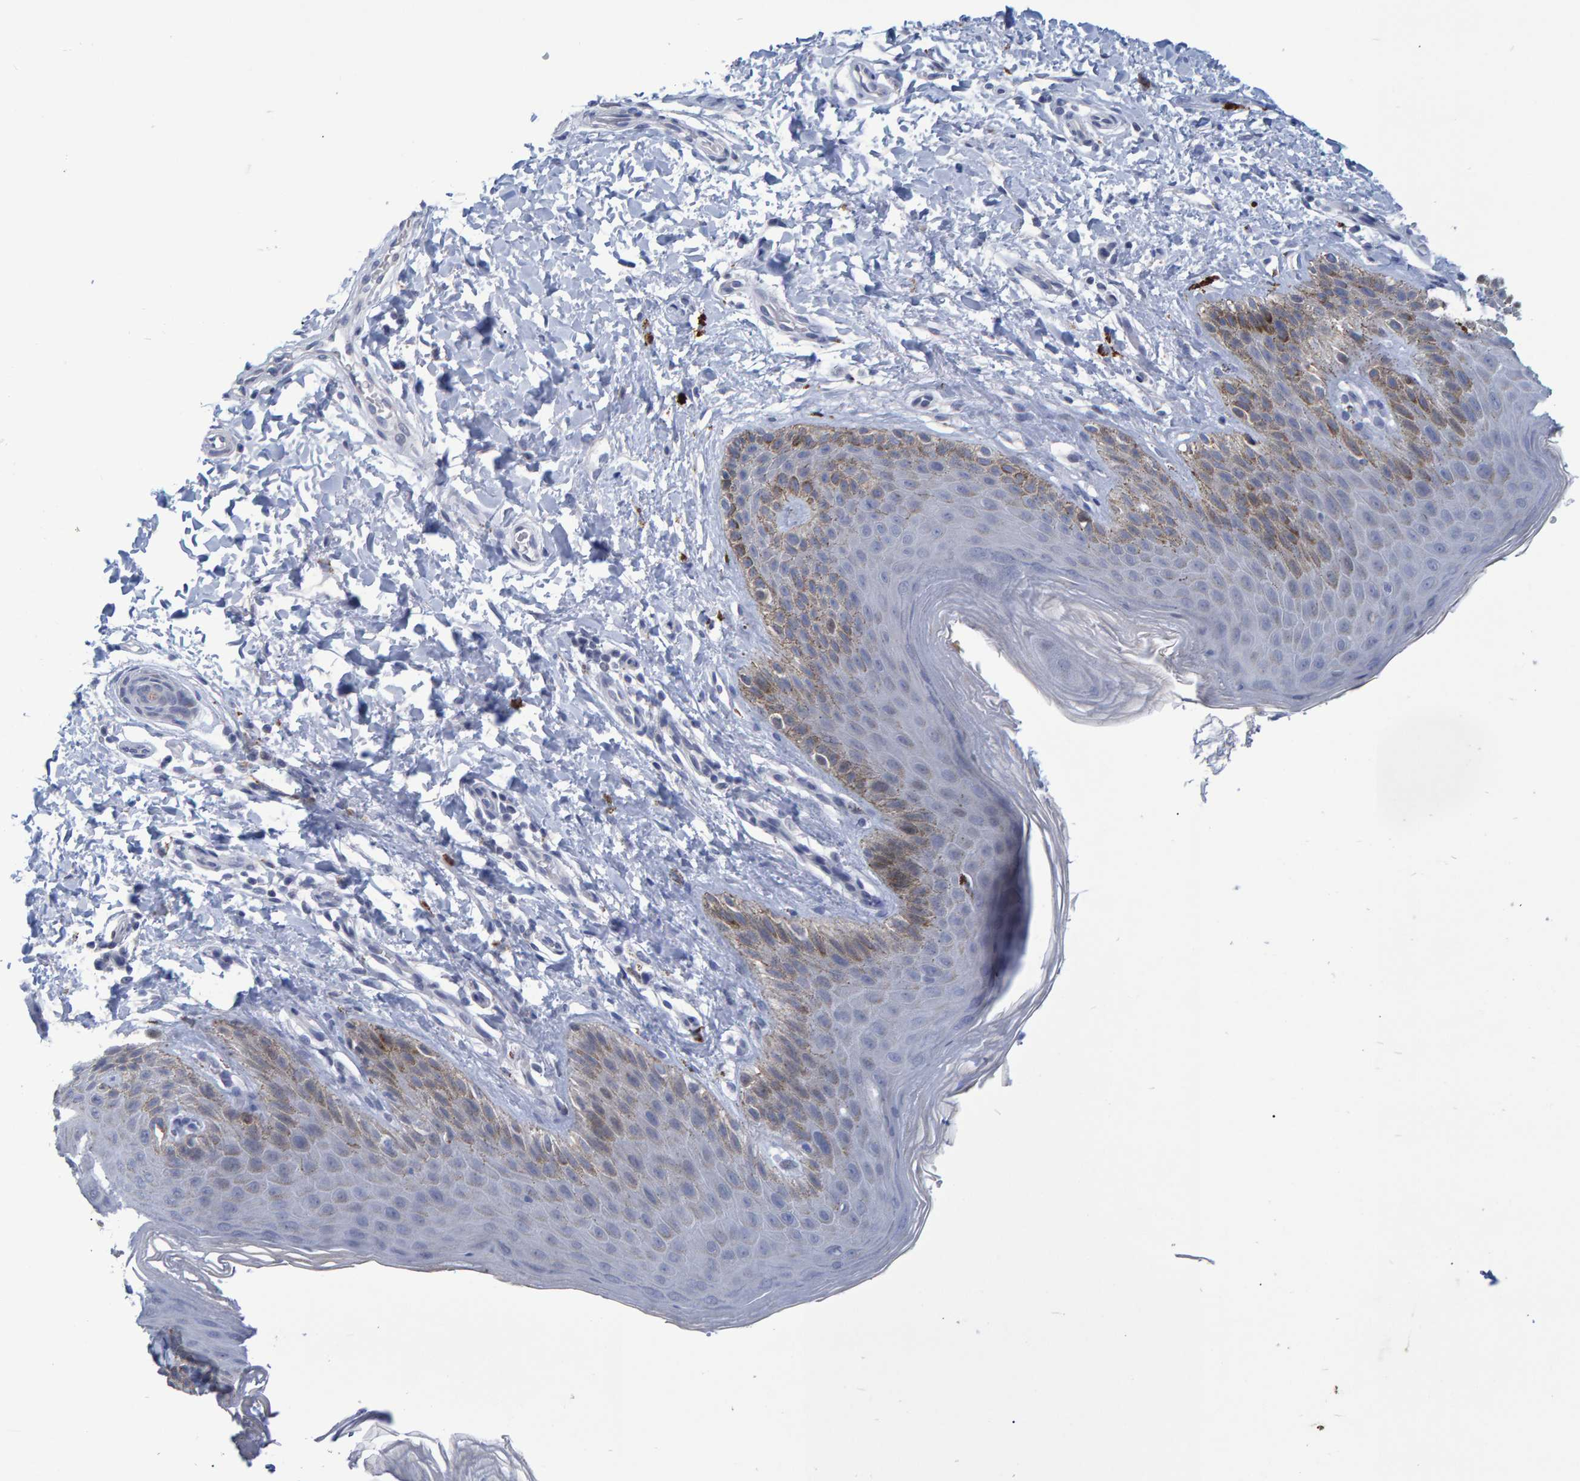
{"staining": {"intensity": "weak", "quantity": "<25%", "location": "cytoplasmic/membranous"}, "tissue": "skin", "cell_type": "Epidermal cells", "image_type": "normal", "snomed": [{"axis": "morphology", "description": "Normal tissue, NOS"}, {"axis": "topography", "description": "Anal"}, {"axis": "topography", "description": "Peripheral nerve tissue"}], "caption": "Immunohistochemical staining of benign skin demonstrates no significant positivity in epidermal cells.", "gene": "PROCA1", "patient": {"sex": "male", "age": 44}}